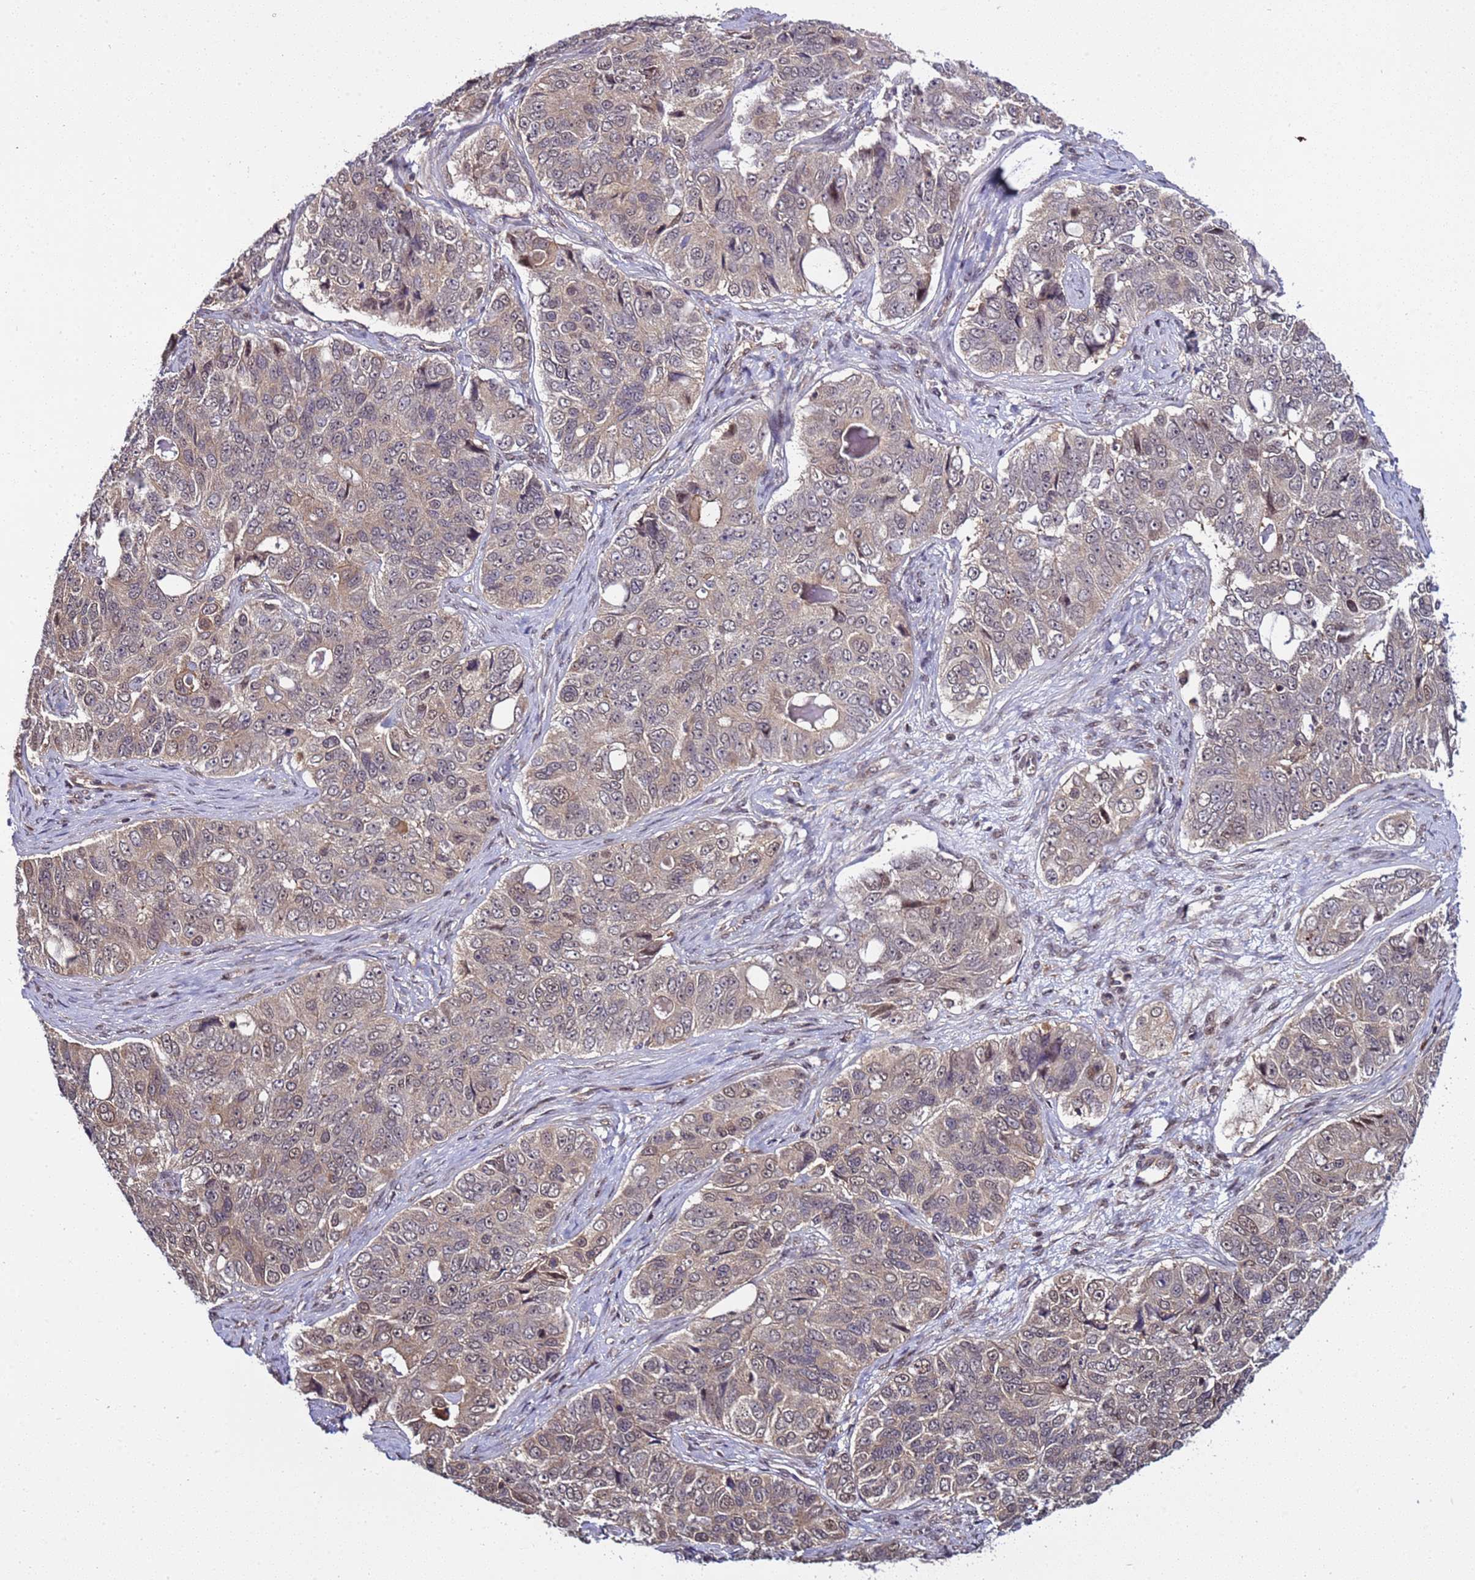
{"staining": {"intensity": "weak", "quantity": ">75%", "location": "cytoplasmic/membranous,nuclear"}, "tissue": "ovarian cancer", "cell_type": "Tumor cells", "image_type": "cancer", "snomed": [{"axis": "morphology", "description": "Carcinoma, endometroid"}, {"axis": "topography", "description": "Ovary"}], "caption": "Protein analysis of ovarian endometroid carcinoma tissue reveals weak cytoplasmic/membranous and nuclear staining in approximately >75% of tumor cells.", "gene": "GEN1", "patient": {"sex": "female", "age": 51}}